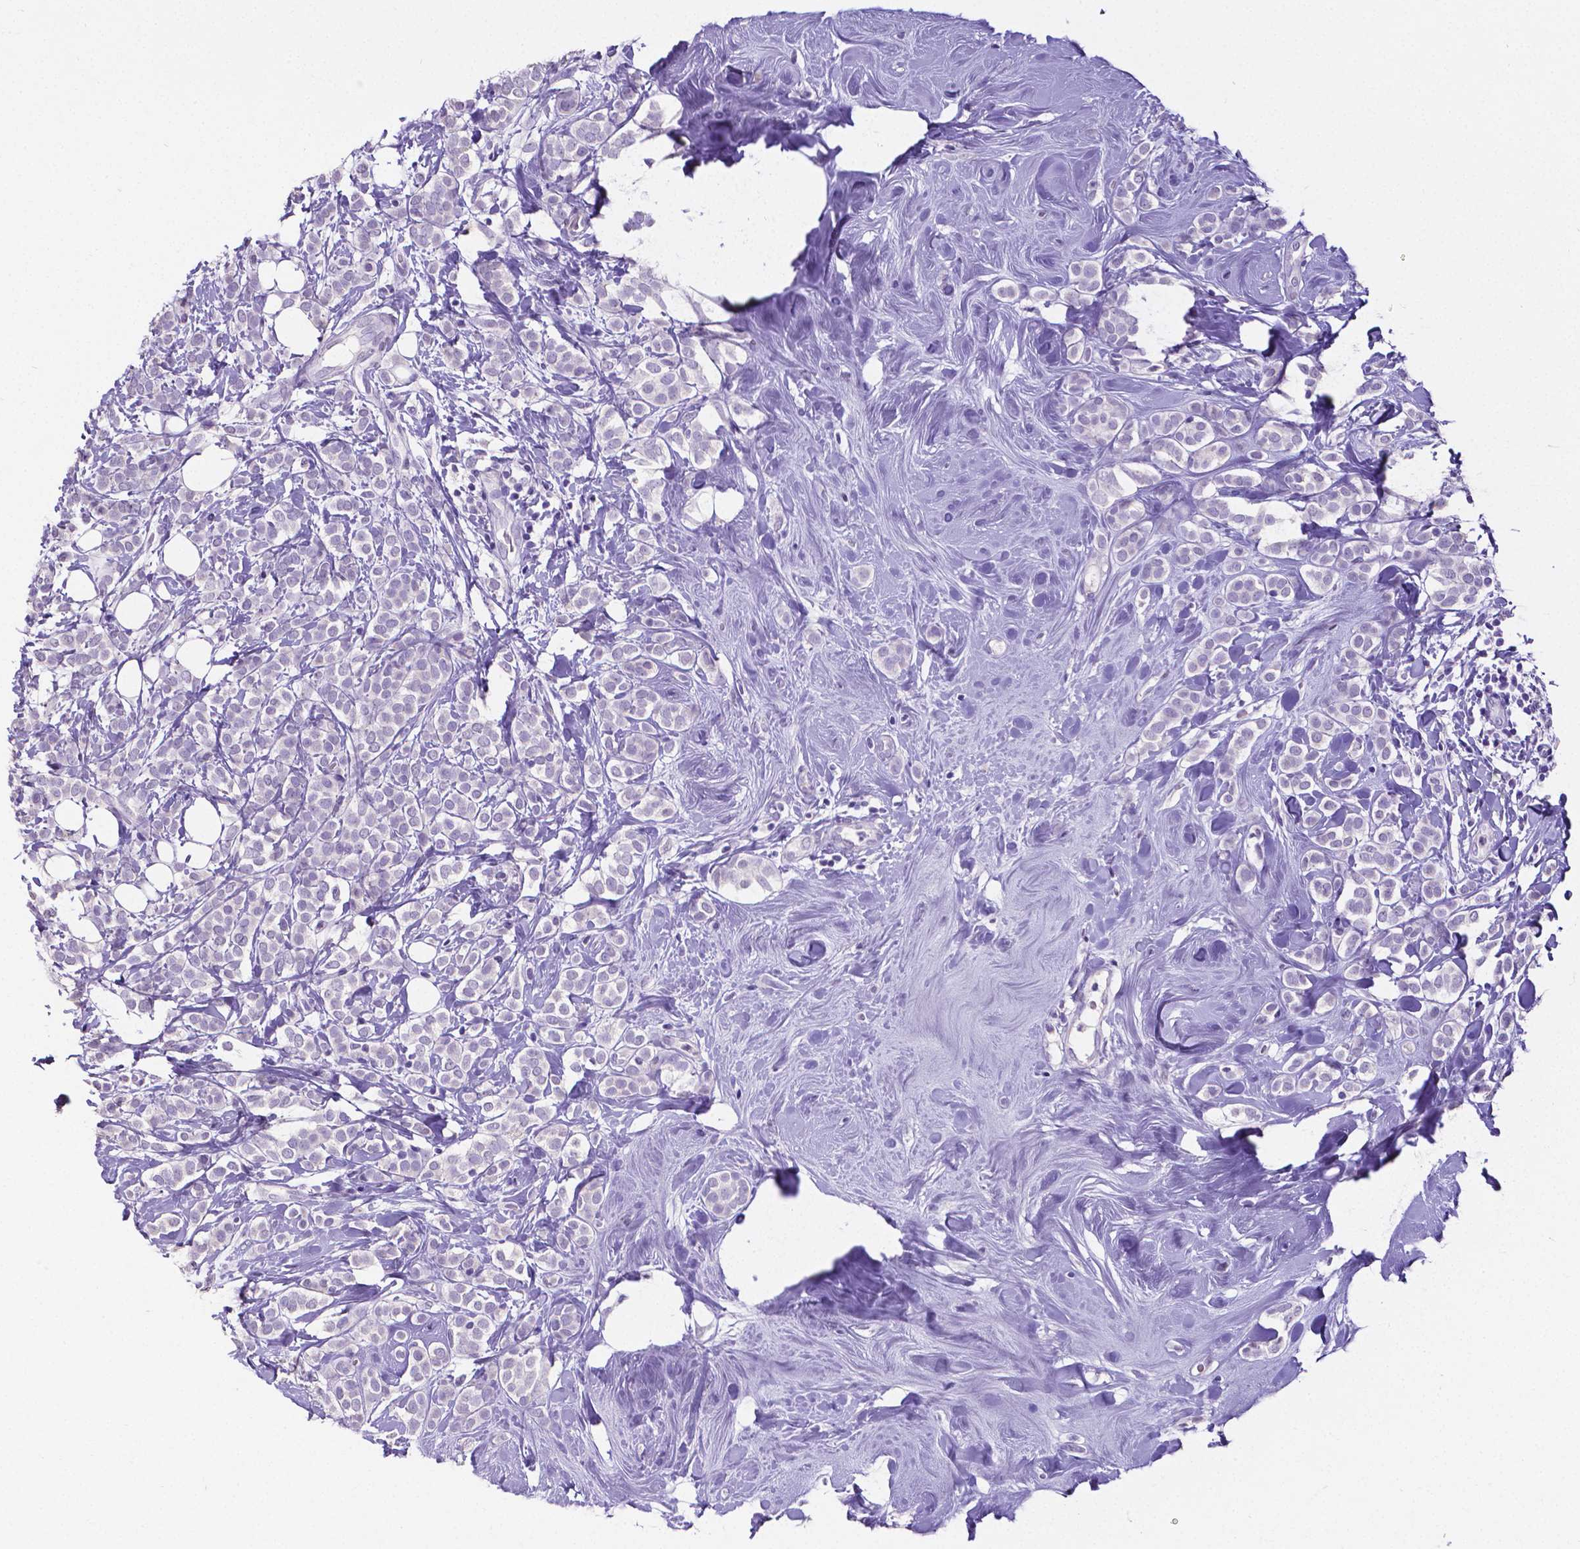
{"staining": {"intensity": "negative", "quantity": "none", "location": "none"}, "tissue": "breast cancer", "cell_type": "Tumor cells", "image_type": "cancer", "snomed": [{"axis": "morphology", "description": "Lobular carcinoma"}, {"axis": "topography", "description": "Breast"}], "caption": "There is no significant positivity in tumor cells of lobular carcinoma (breast). (DAB (3,3'-diaminobenzidine) immunohistochemistry (IHC), high magnification).", "gene": "SATB2", "patient": {"sex": "female", "age": 49}}